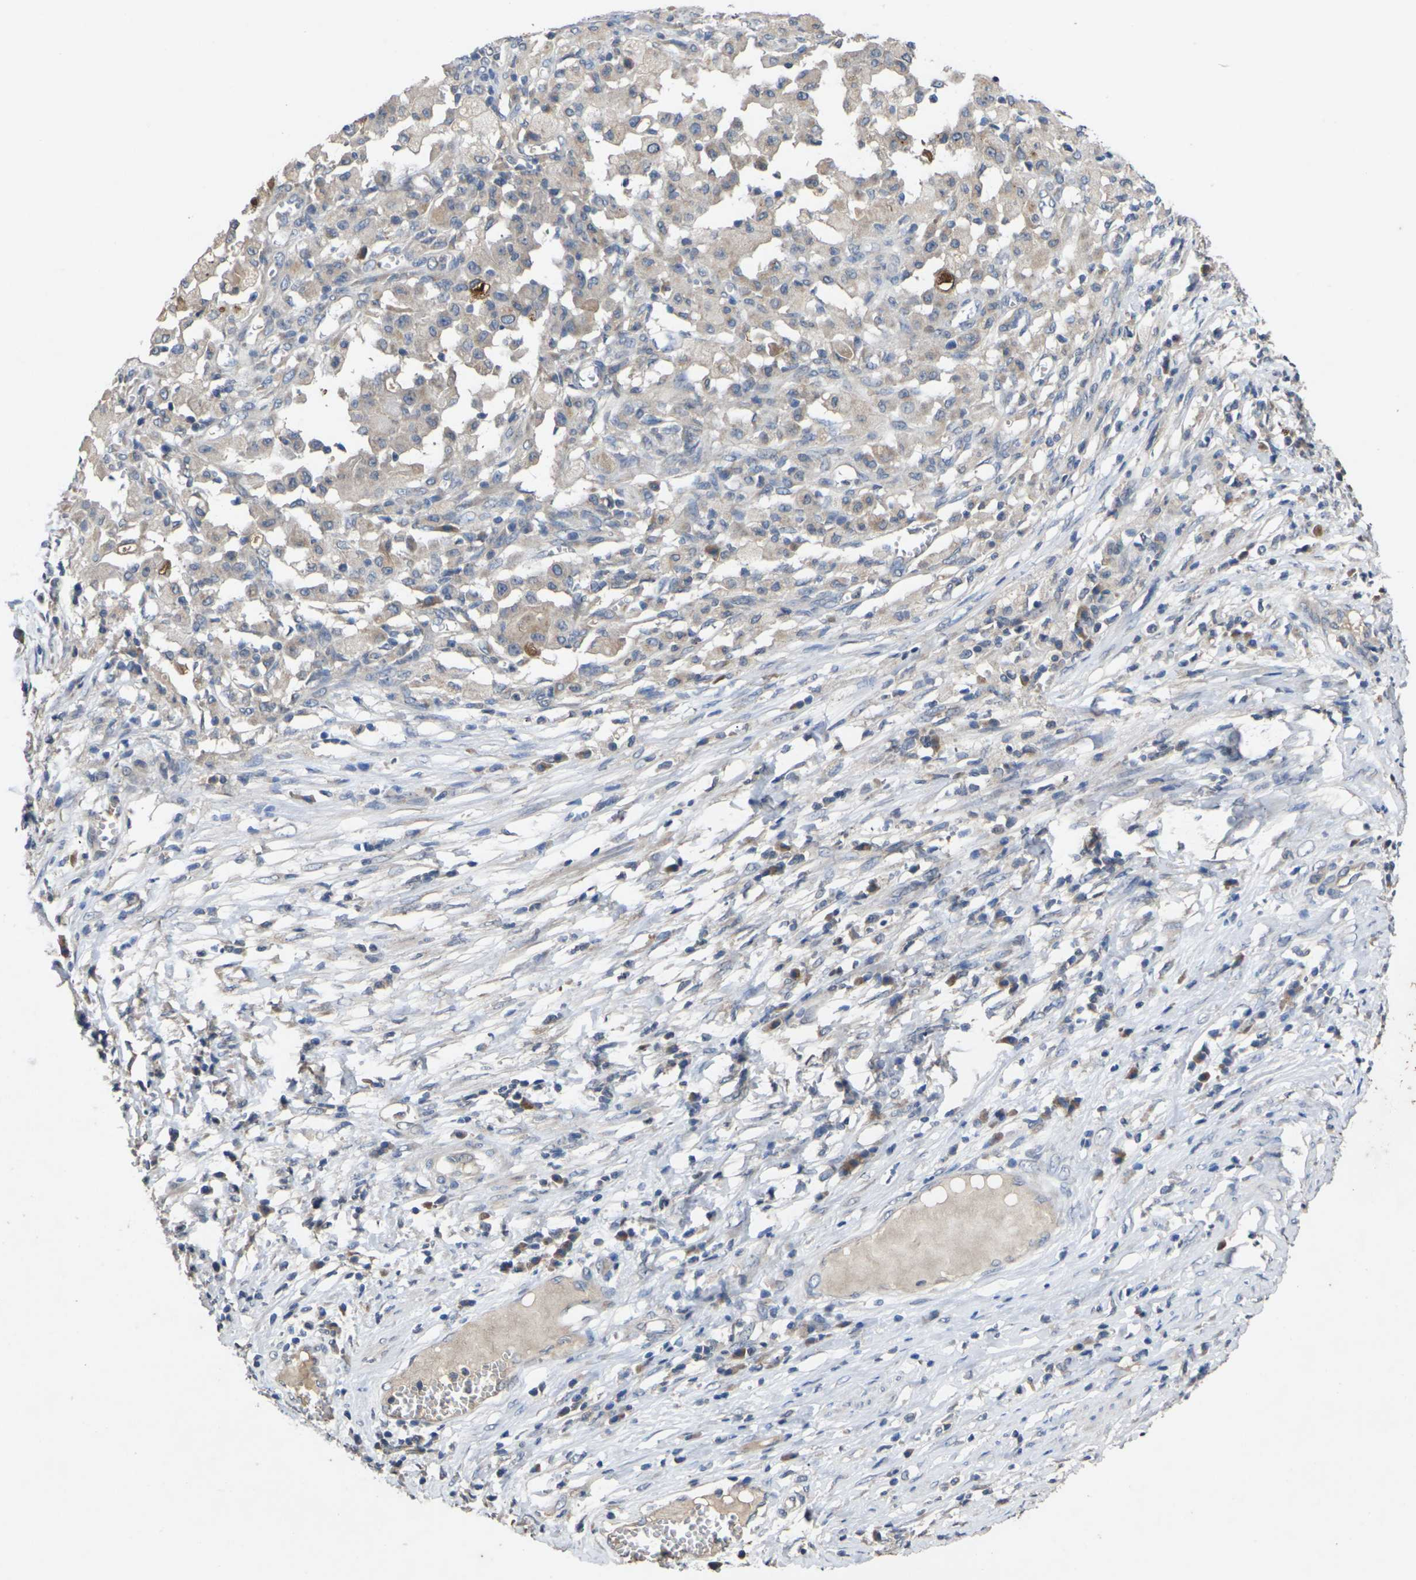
{"staining": {"intensity": "weak", "quantity": ">75%", "location": "cytoplasmic/membranous"}, "tissue": "cervical cancer", "cell_type": "Tumor cells", "image_type": "cancer", "snomed": [{"axis": "morphology", "description": "Squamous cell carcinoma, NOS"}, {"axis": "topography", "description": "Cervix"}], "caption": "There is low levels of weak cytoplasmic/membranous staining in tumor cells of squamous cell carcinoma (cervical), as demonstrated by immunohistochemical staining (brown color).", "gene": "SLC2A2", "patient": {"sex": "female", "age": 39}}